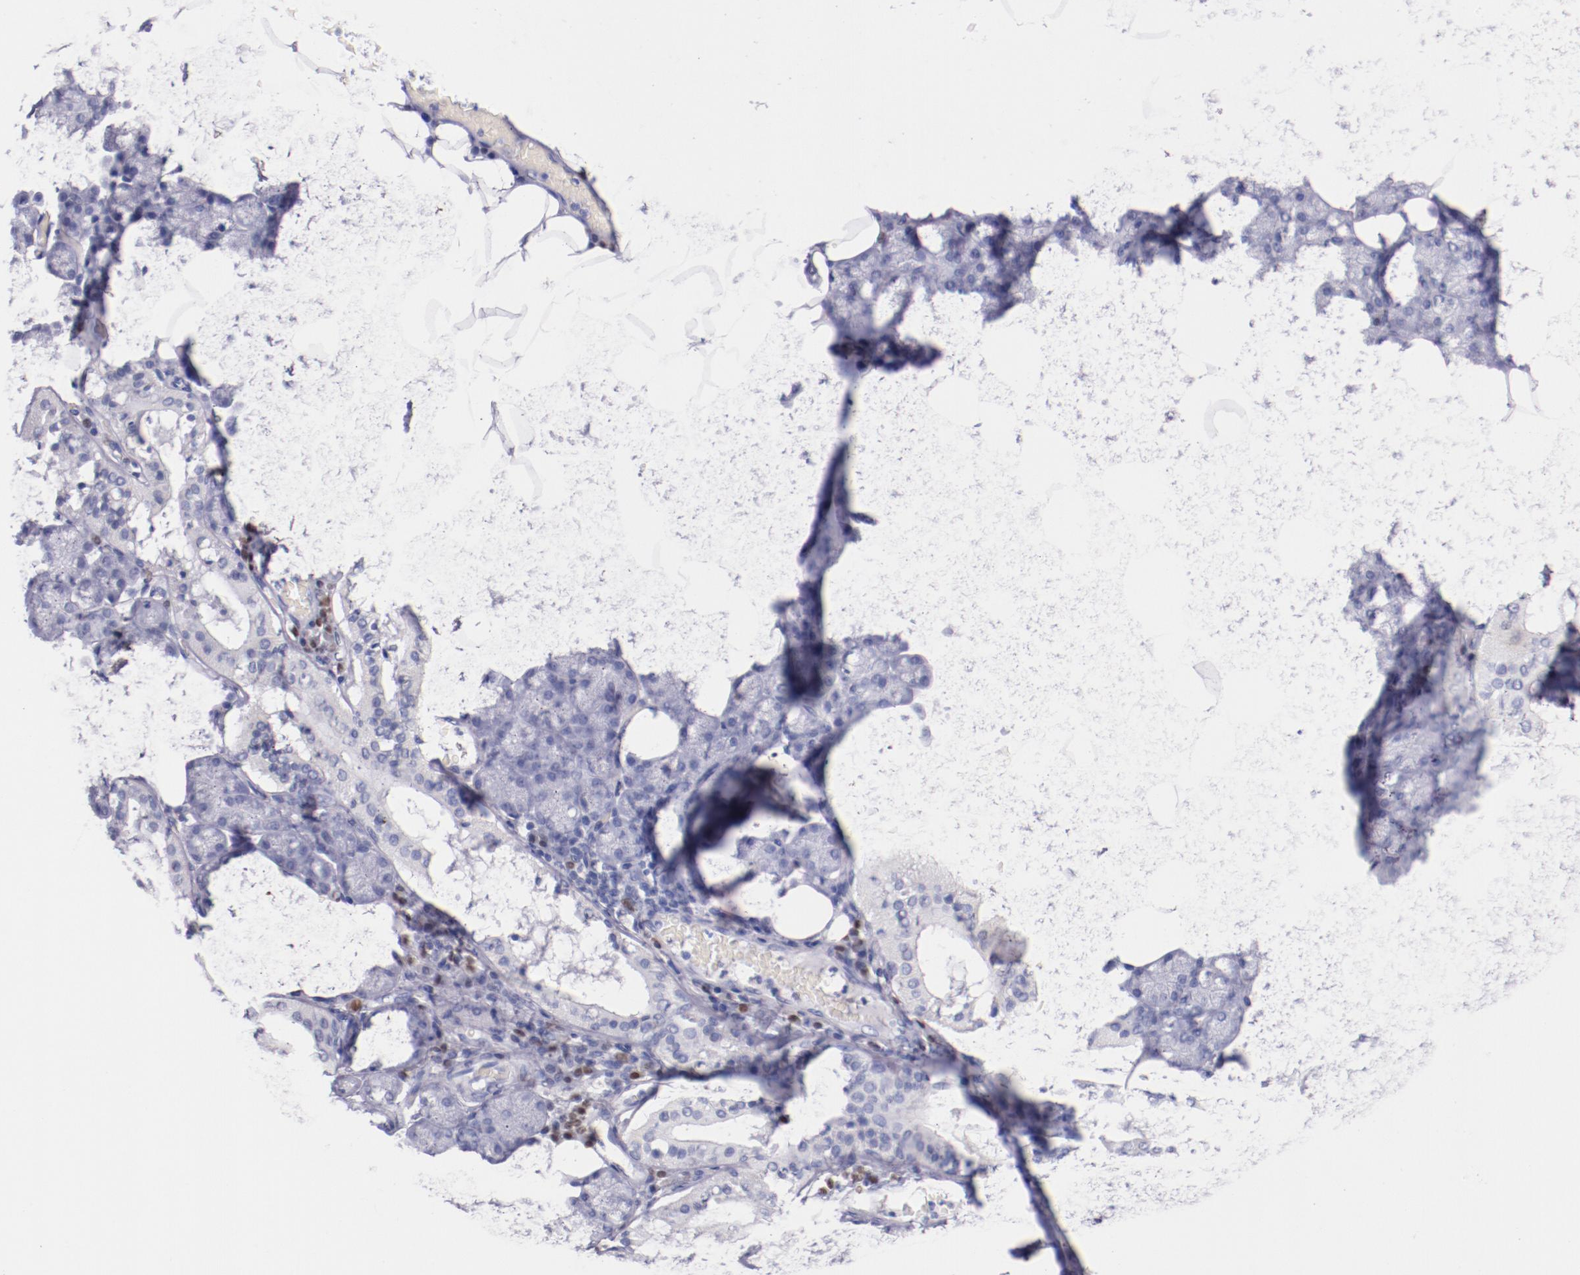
{"staining": {"intensity": "negative", "quantity": "none", "location": "none"}, "tissue": "salivary gland", "cell_type": "Glandular cells", "image_type": "normal", "snomed": [{"axis": "morphology", "description": "Normal tissue, NOS"}, {"axis": "topography", "description": "Lymph node"}, {"axis": "topography", "description": "Salivary gland"}], "caption": "The image exhibits no staining of glandular cells in unremarkable salivary gland.", "gene": "IRF4", "patient": {"sex": "male", "age": 8}}